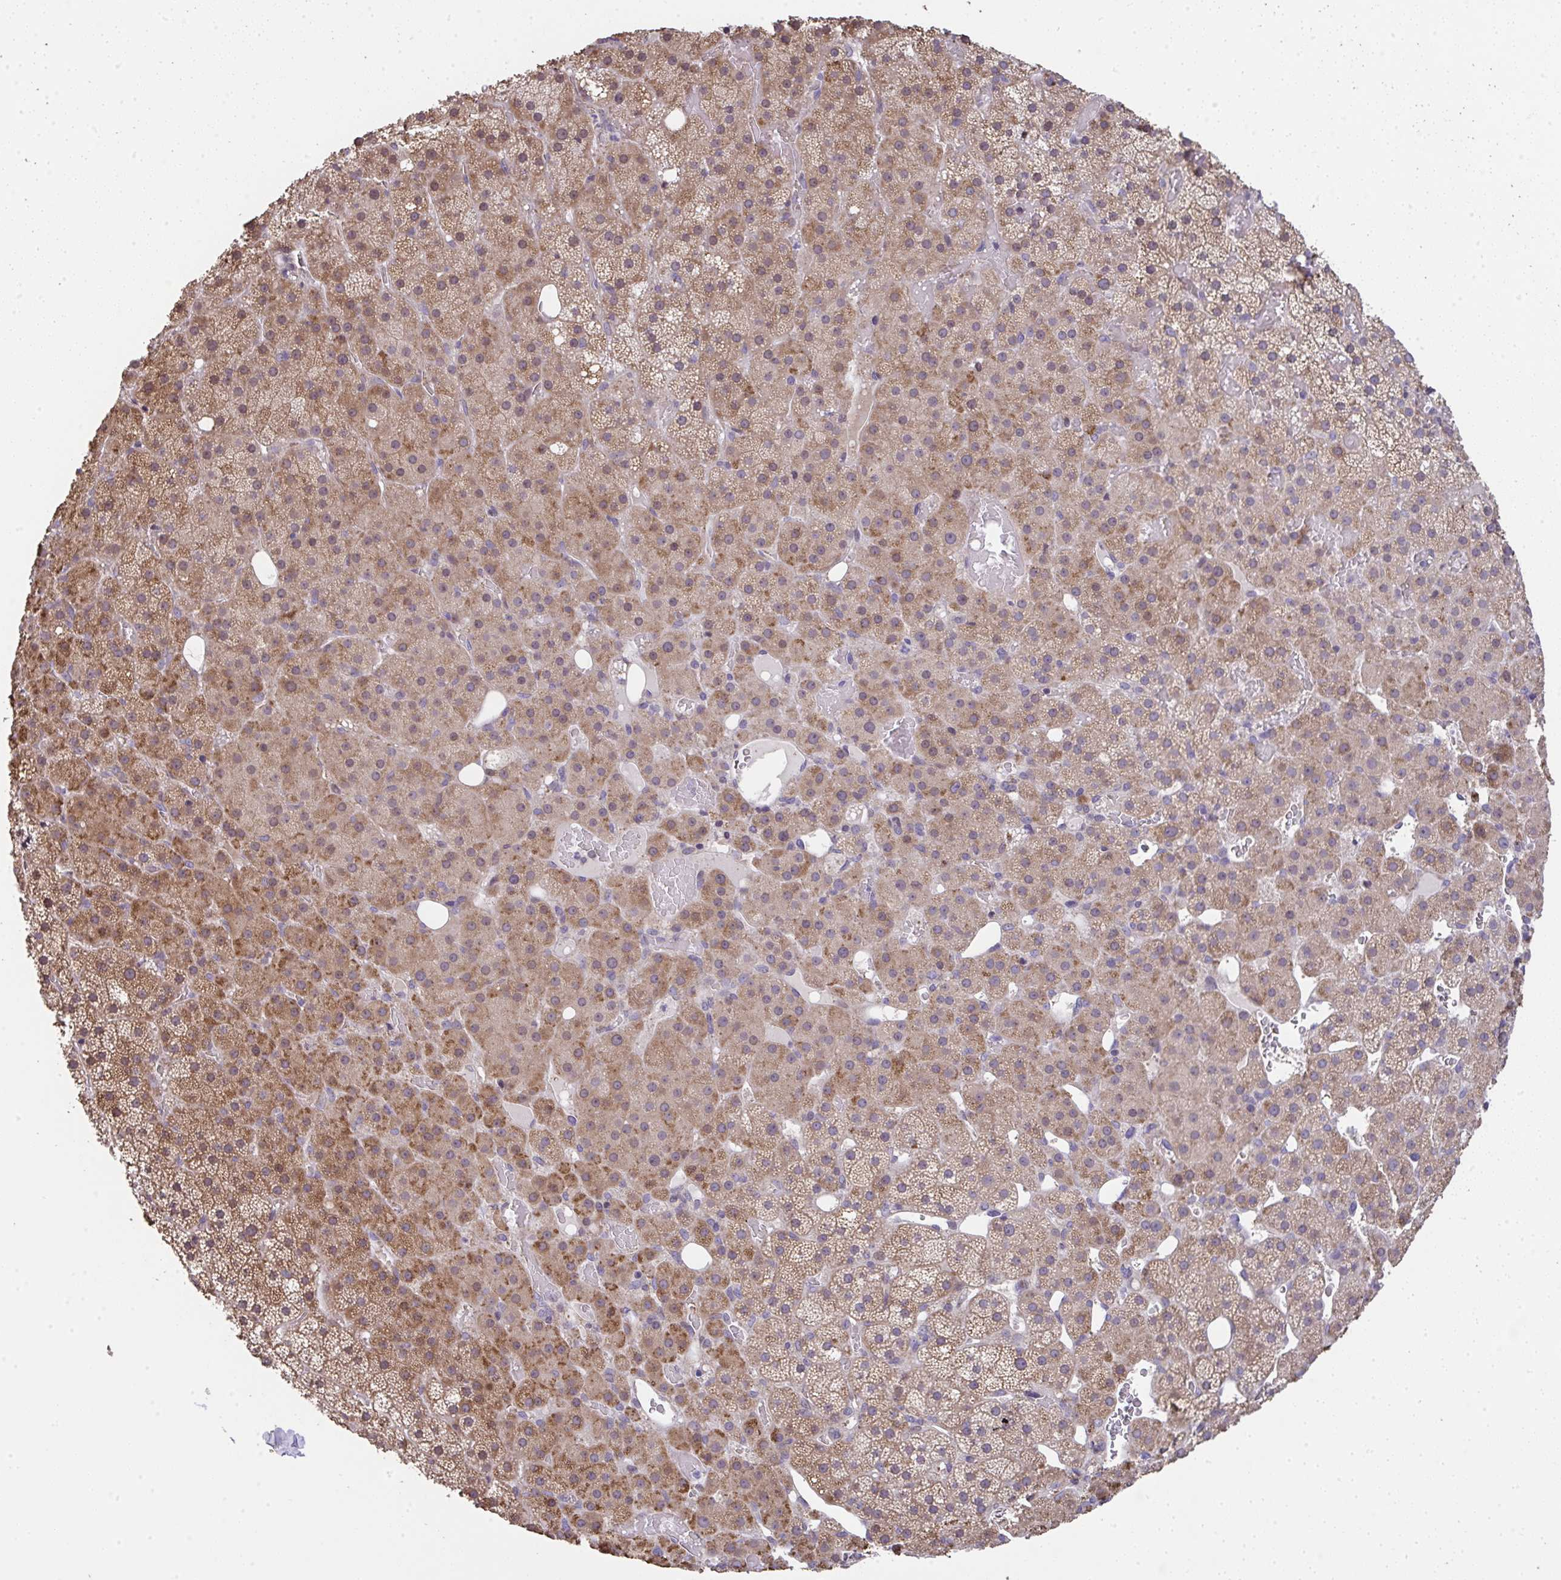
{"staining": {"intensity": "moderate", "quantity": "25%-75%", "location": "cytoplasmic/membranous"}, "tissue": "adrenal gland", "cell_type": "Glandular cells", "image_type": "normal", "snomed": [{"axis": "morphology", "description": "Normal tissue, NOS"}, {"axis": "topography", "description": "Adrenal gland"}], "caption": "The photomicrograph demonstrates immunohistochemical staining of normal adrenal gland. There is moderate cytoplasmic/membranous staining is present in about 25%-75% of glandular cells. Using DAB (brown) and hematoxylin (blue) stains, captured at high magnification using brightfield microscopy.", "gene": "RUNDC3B", "patient": {"sex": "male", "age": 53}}